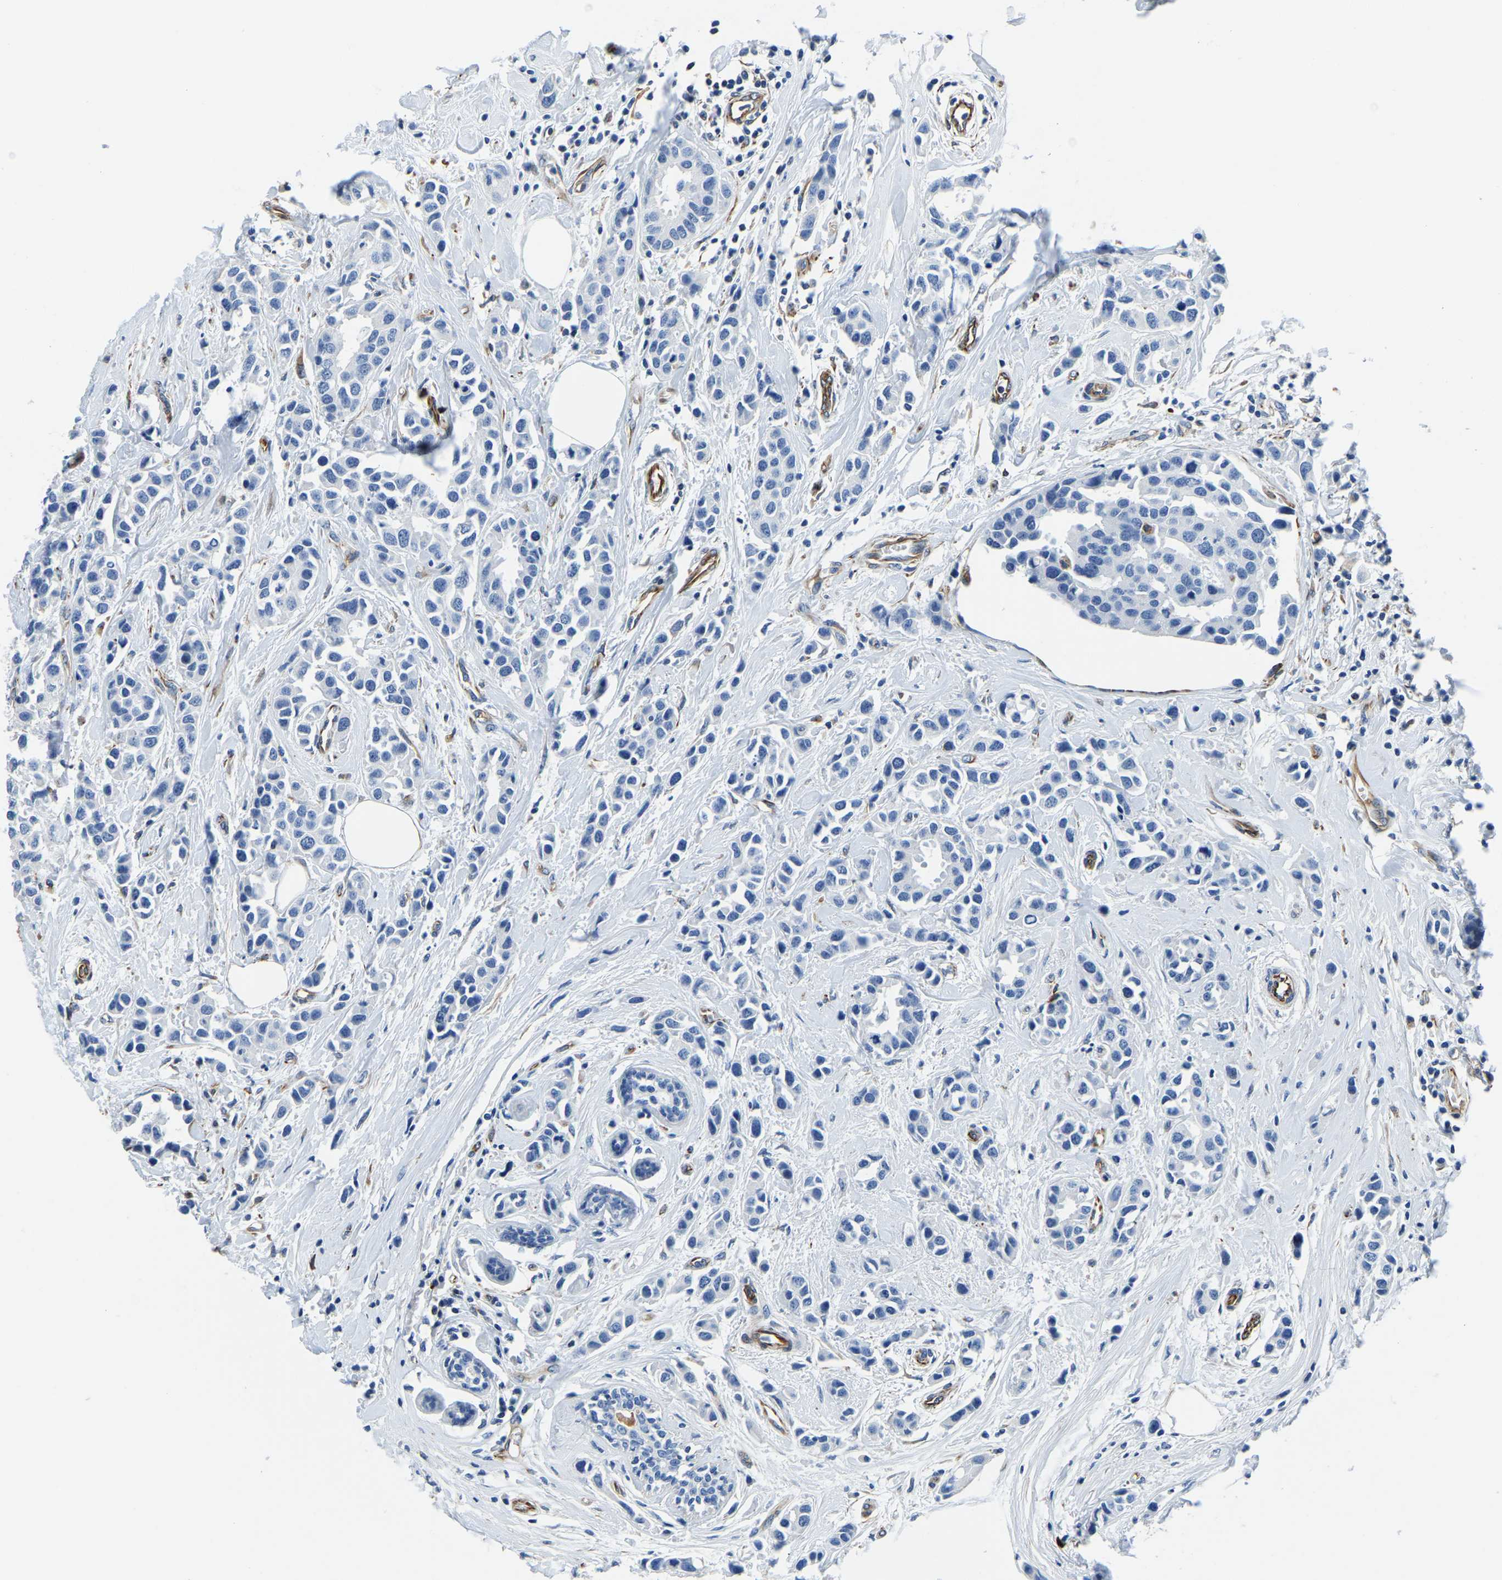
{"staining": {"intensity": "negative", "quantity": "none", "location": "none"}, "tissue": "breast cancer", "cell_type": "Tumor cells", "image_type": "cancer", "snomed": [{"axis": "morphology", "description": "Normal tissue, NOS"}, {"axis": "morphology", "description": "Duct carcinoma"}, {"axis": "topography", "description": "Breast"}], "caption": "This is an immunohistochemistry (IHC) histopathology image of human breast cancer (intraductal carcinoma). There is no staining in tumor cells.", "gene": "MS4A3", "patient": {"sex": "female", "age": 50}}